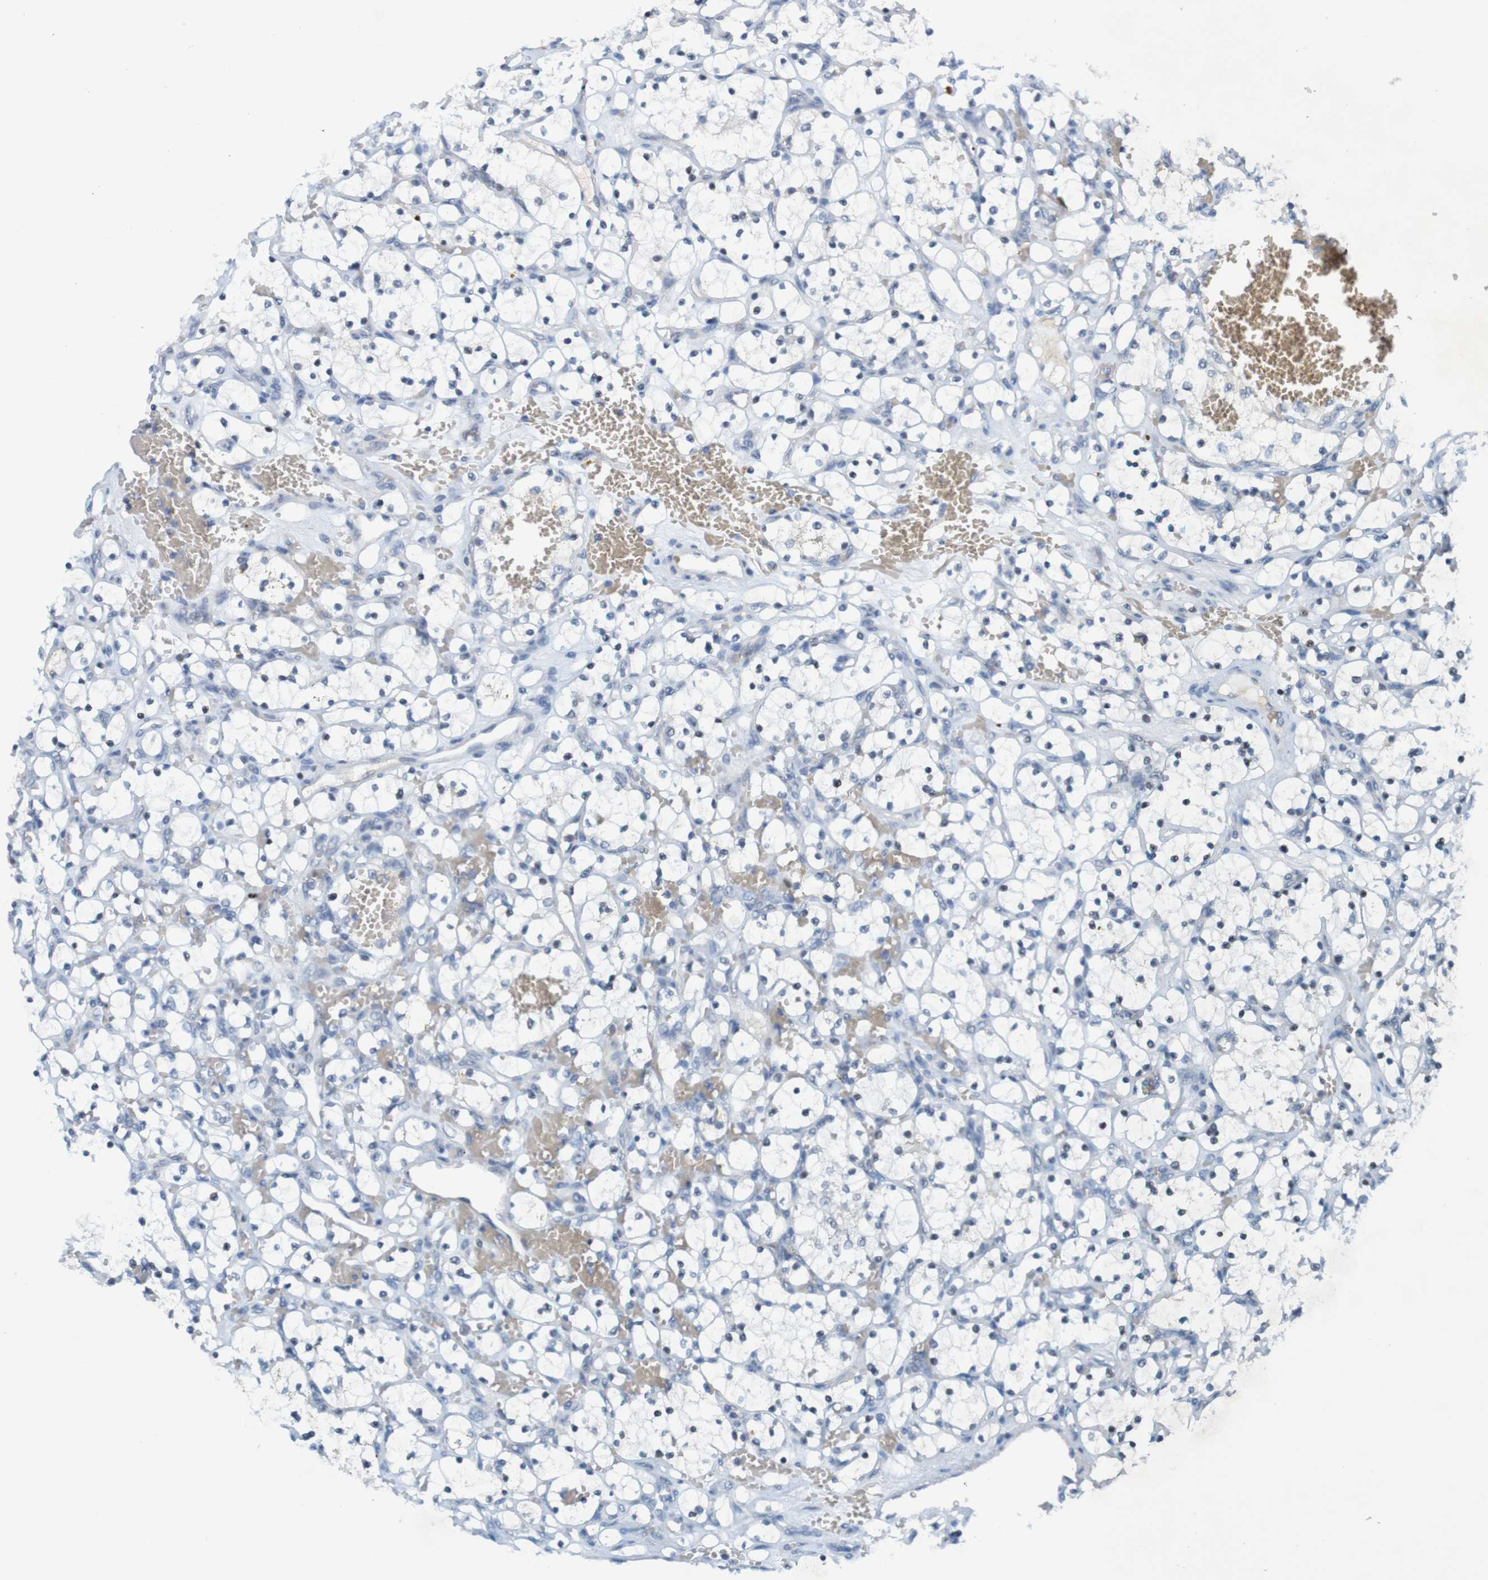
{"staining": {"intensity": "negative", "quantity": "none", "location": "none"}, "tissue": "renal cancer", "cell_type": "Tumor cells", "image_type": "cancer", "snomed": [{"axis": "morphology", "description": "Adenocarcinoma, NOS"}, {"axis": "topography", "description": "Kidney"}], "caption": "Tumor cells show no significant expression in adenocarcinoma (renal).", "gene": "USP36", "patient": {"sex": "female", "age": 69}}